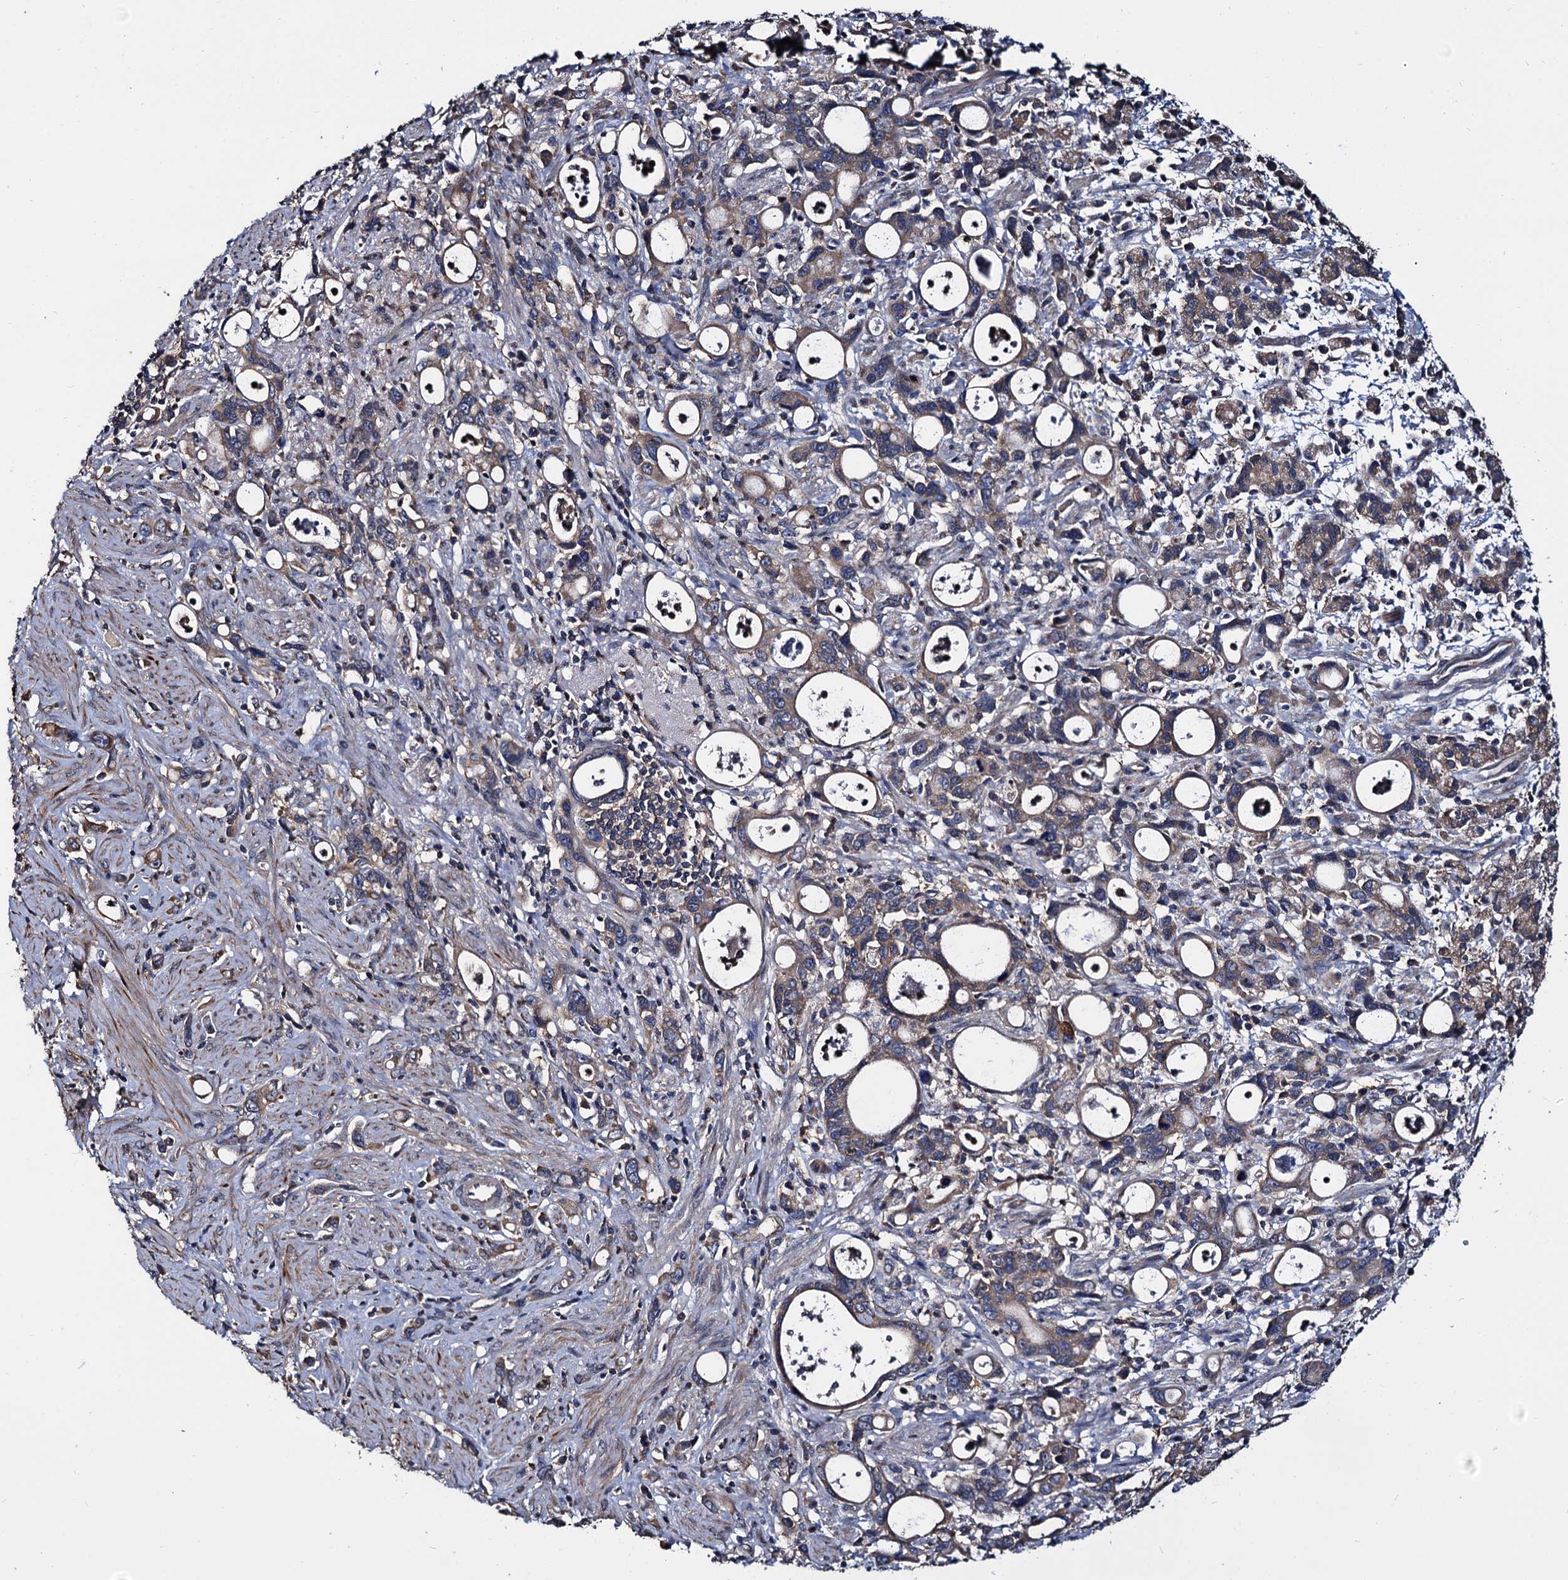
{"staining": {"intensity": "moderate", "quantity": "25%-75%", "location": "cytoplasmic/membranous"}, "tissue": "stomach cancer", "cell_type": "Tumor cells", "image_type": "cancer", "snomed": [{"axis": "morphology", "description": "Adenocarcinoma, NOS"}, {"axis": "topography", "description": "Stomach, lower"}], "caption": "This photomicrograph shows immunohistochemistry staining of human stomach cancer (adenocarcinoma), with medium moderate cytoplasmic/membranous expression in approximately 25%-75% of tumor cells.", "gene": "CEP192", "patient": {"sex": "female", "age": 43}}